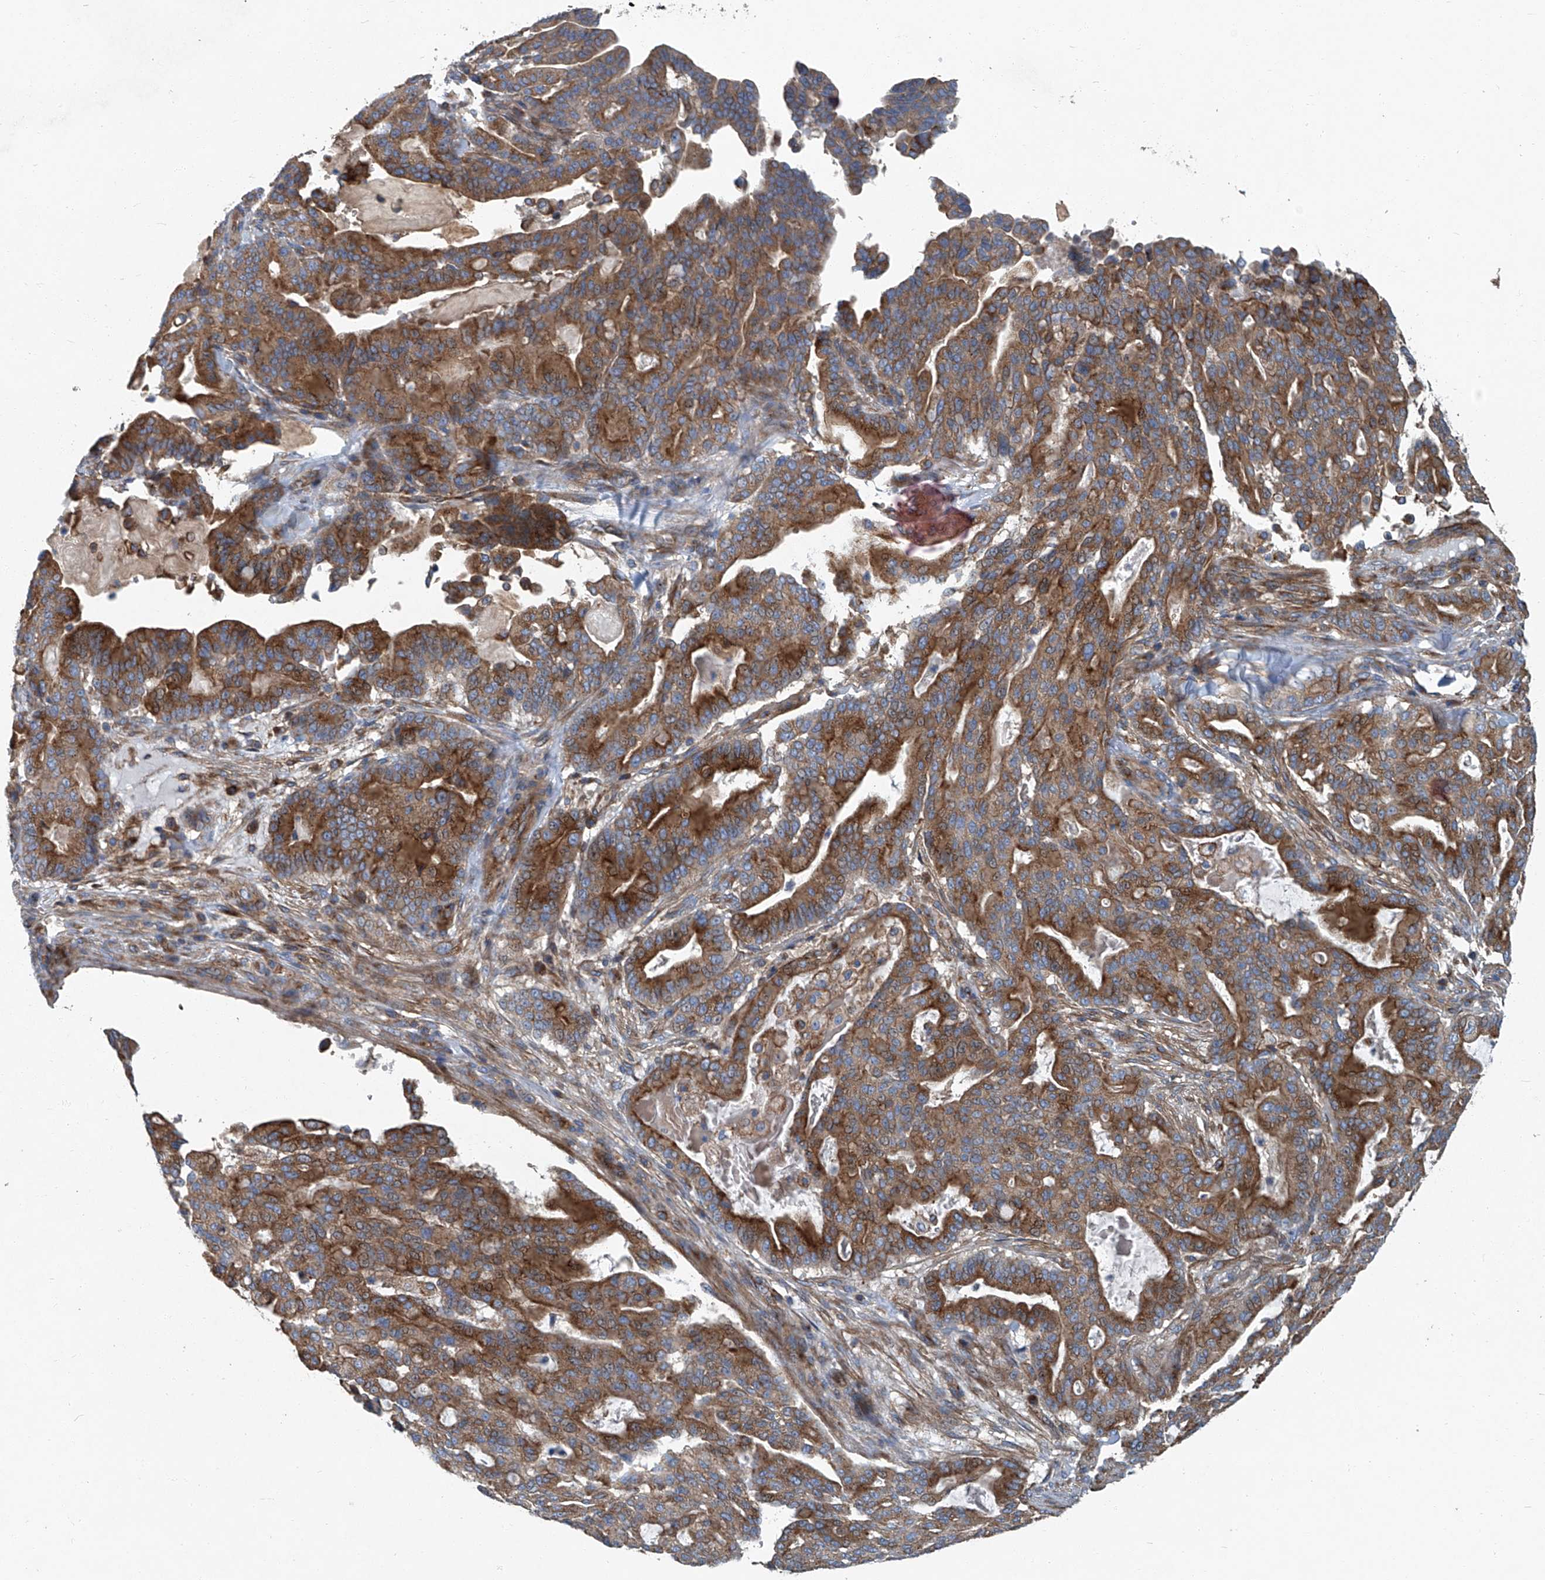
{"staining": {"intensity": "strong", "quantity": ">75%", "location": "cytoplasmic/membranous"}, "tissue": "pancreatic cancer", "cell_type": "Tumor cells", "image_type": "cancer", "snomed": [{"axis": "morphology", "description": "Adenocarcinoma, NOS"}, {"axis": "topography", "description": "Pancreas"}], "caption": "IHC (DAB) staining of pancreatic adenocarcinoma displays strong cytoplasmic/membranous protein expression in about >75% of tumor cells.", "gene": "PIGH", "patient": {"sex": "male", "age": 63}}